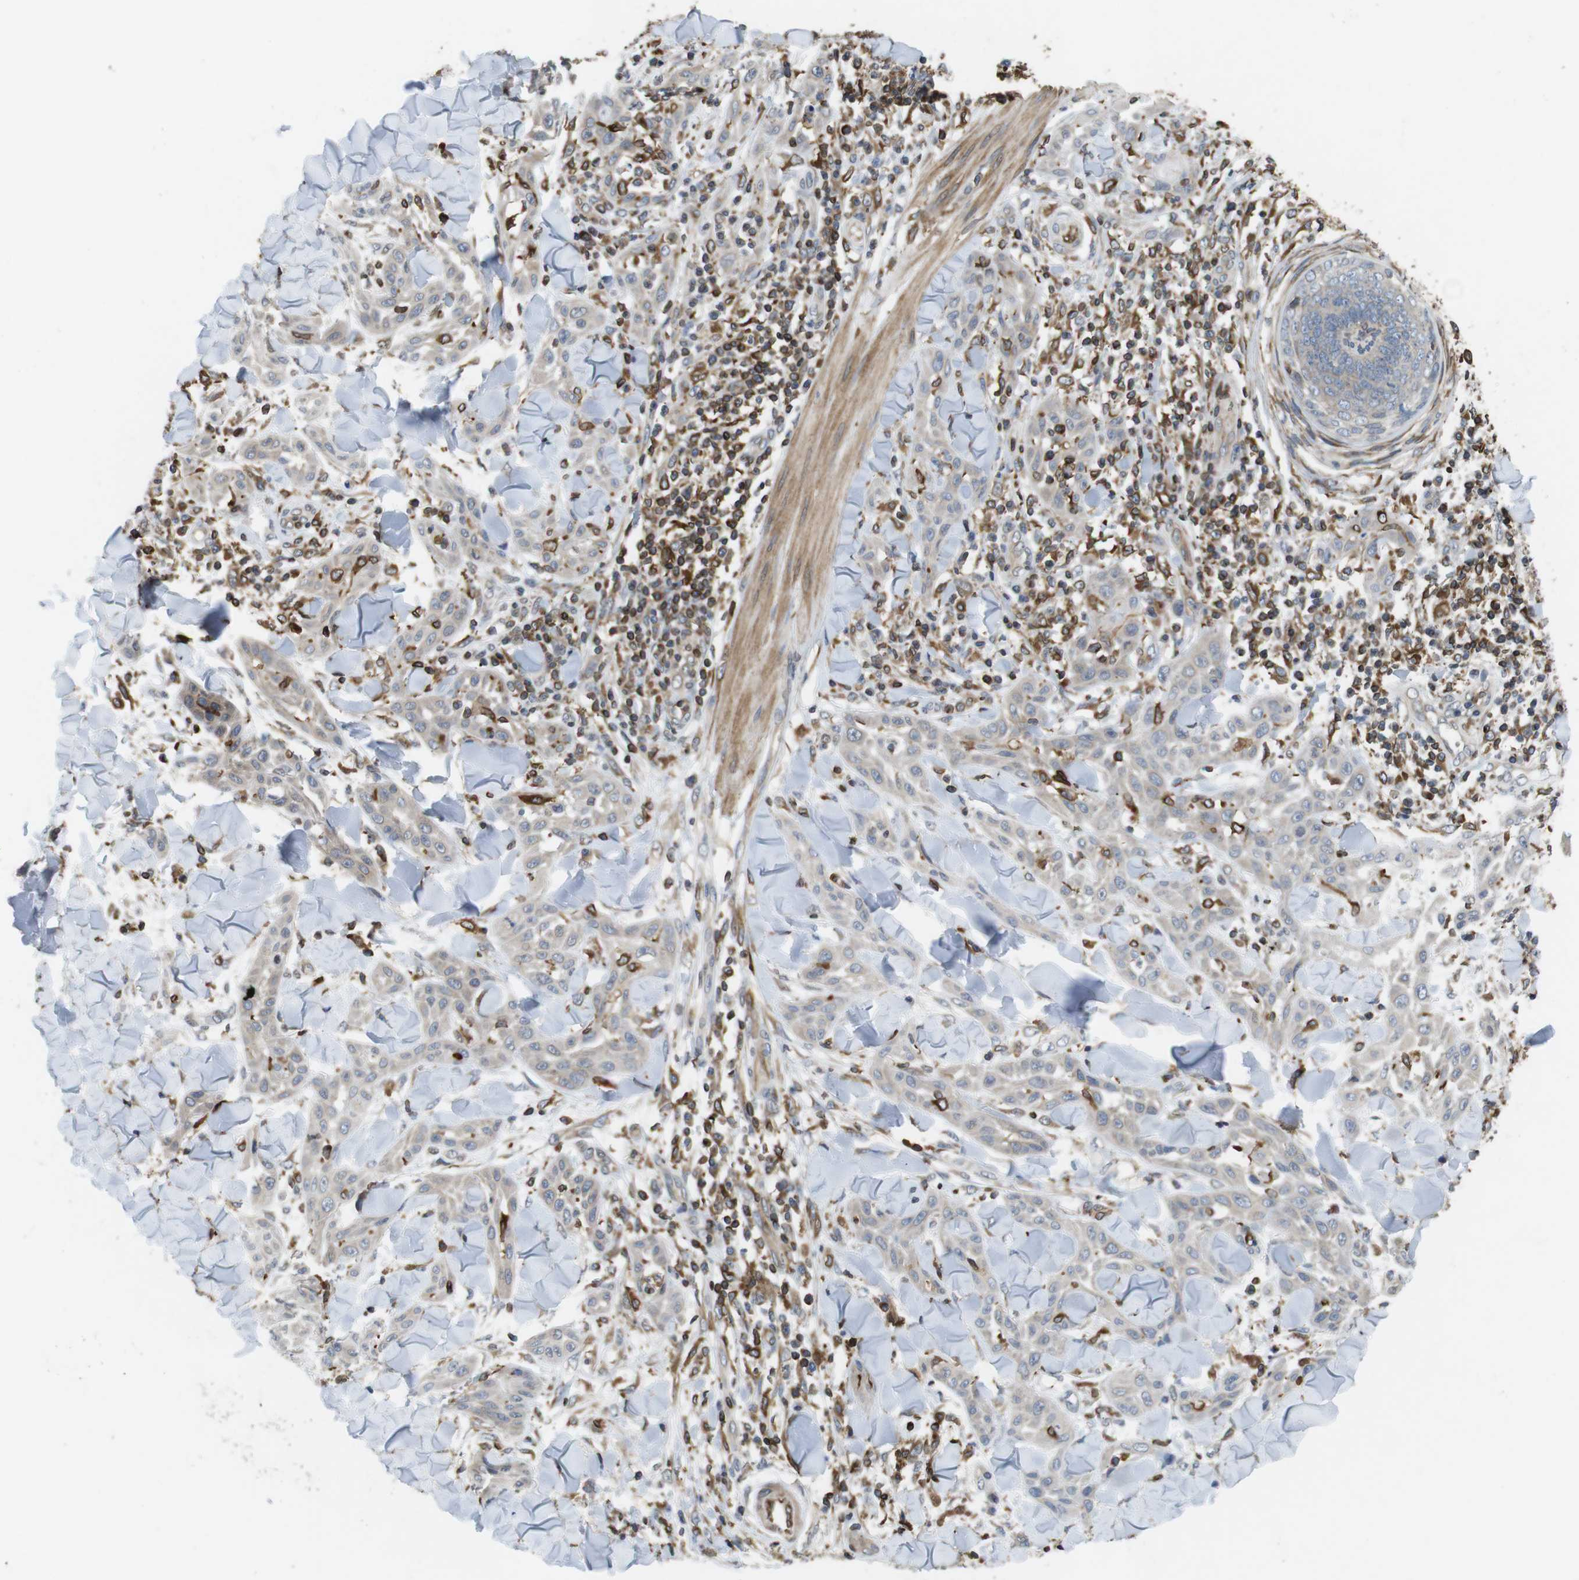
{"staining": {"intensity": "weak", "quantity": ">75%", "location": "cytoplasmic/membranous"}, "tissue": "skin cancer", "cell_type": "Tumor cells", "image_type": "cancer", "snomed": [{"axis": "morphology", "description": "Squamous cell carcinoma, NOS"}, {"axis": "topography", "description": "Skin"}], "caption": "Immunohistochemistry (IHC) of squamous cell carcinoma (skin) demonstrates low levels of weak cytoplasmic/membranous positivity in about >75% of tumor cells. The staining was performed using DAB, with brown indicating positive protein expression. Nuclei are stained blue with hematoxylin.", "gene": "ARL6IP5", "patient": {"sex": "male", "age": 24}}